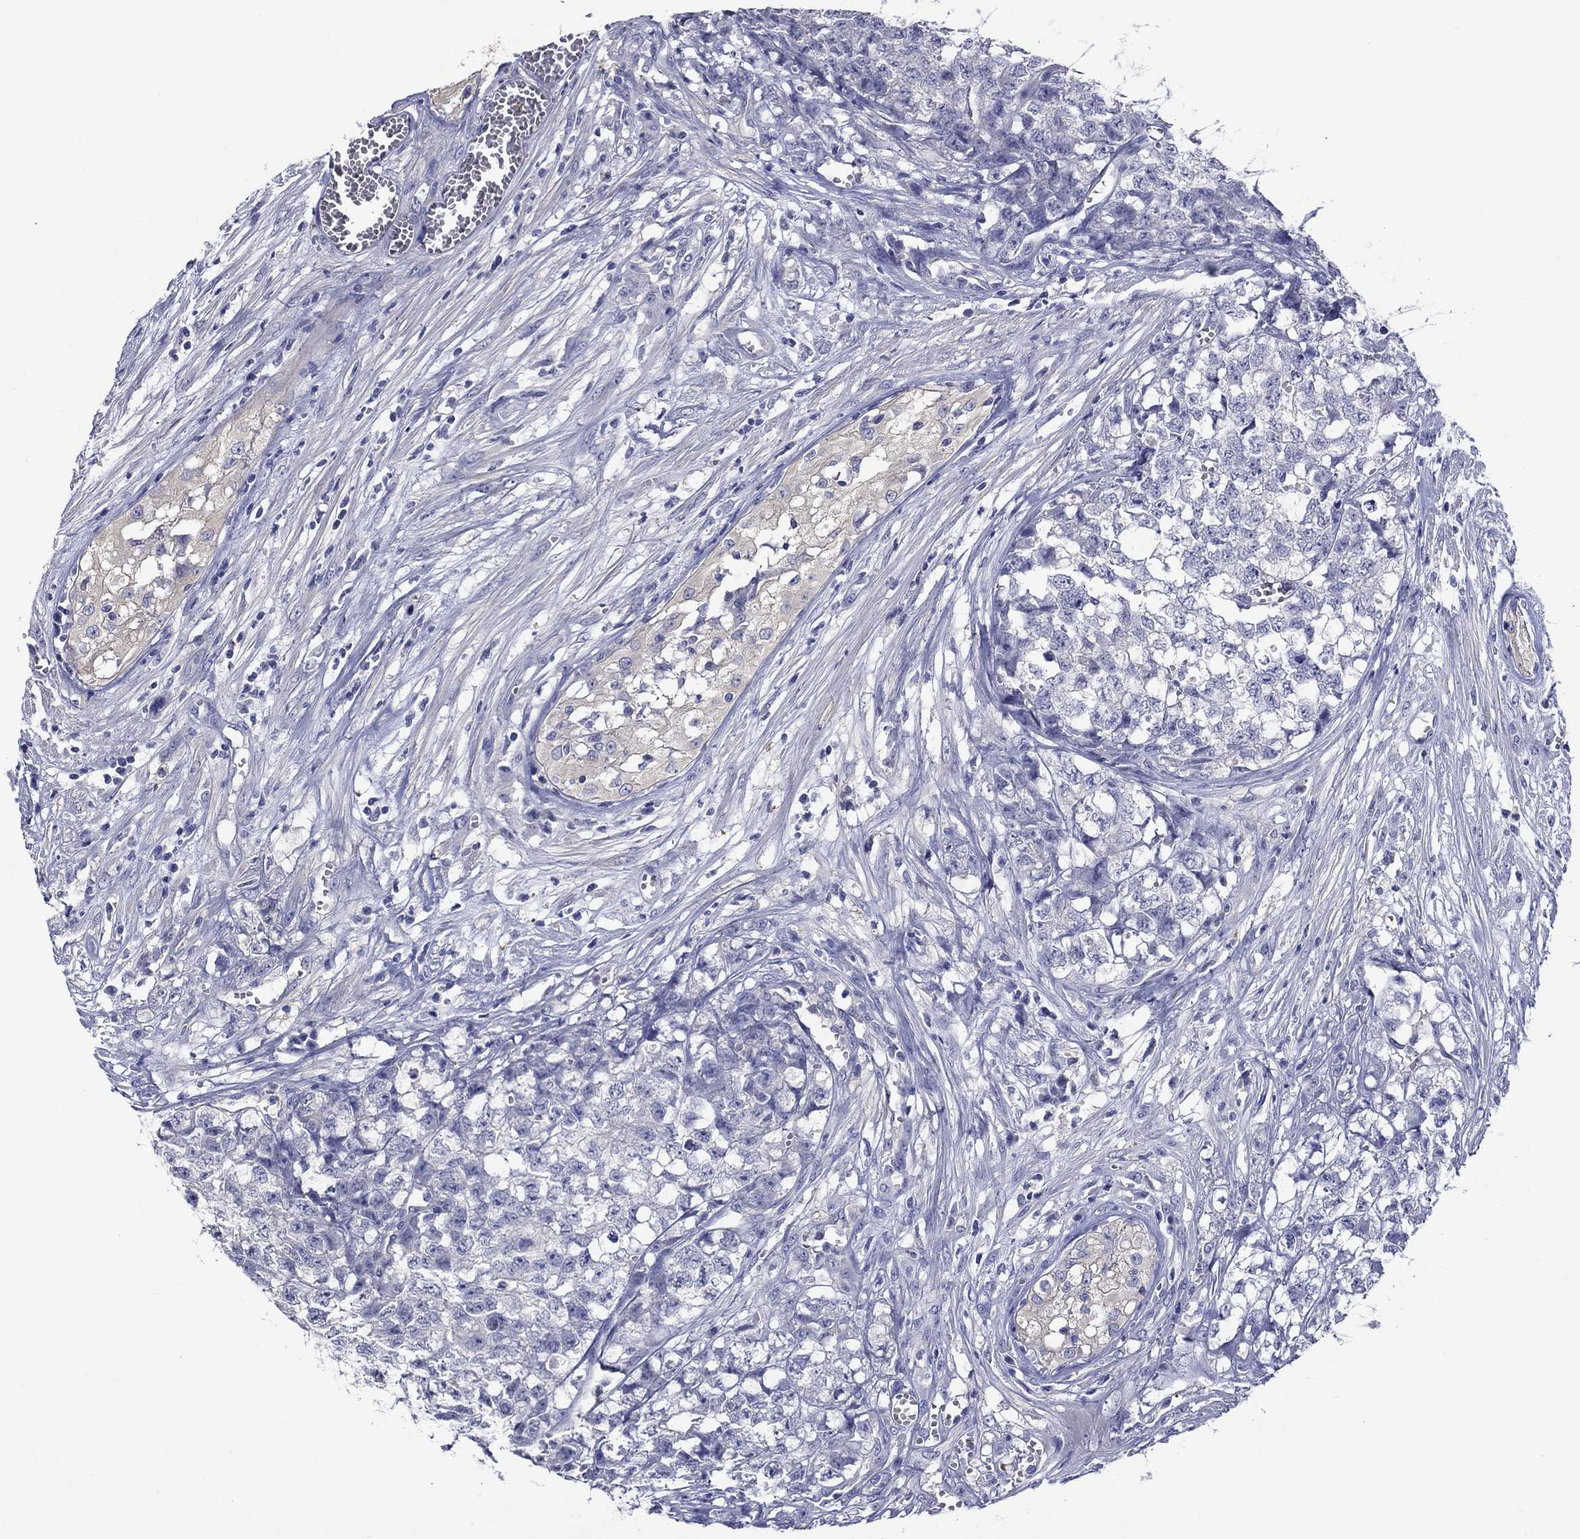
{"staining": {"intensity": "negative", "quantity": "none", "location": "none"}, "tissue": "testis cancer", "cell_type": "Tumor cells", "image_type": "cancer", "snomed": [{"axis": "morphology", "description": "Seminoma, NOS"}, {"axis": "morphology", "description": "Carcinoma, Embryonal, NOS"}, {"axis": "topography", "description": "Testis"}], "caption": "A high-resolution micrograph shows IHC staining of seminoma (testis), which reveals no significant positivity in tumor cells.", "gene": "CNDP1", "patient": {"sex": "male", "age": 22}}